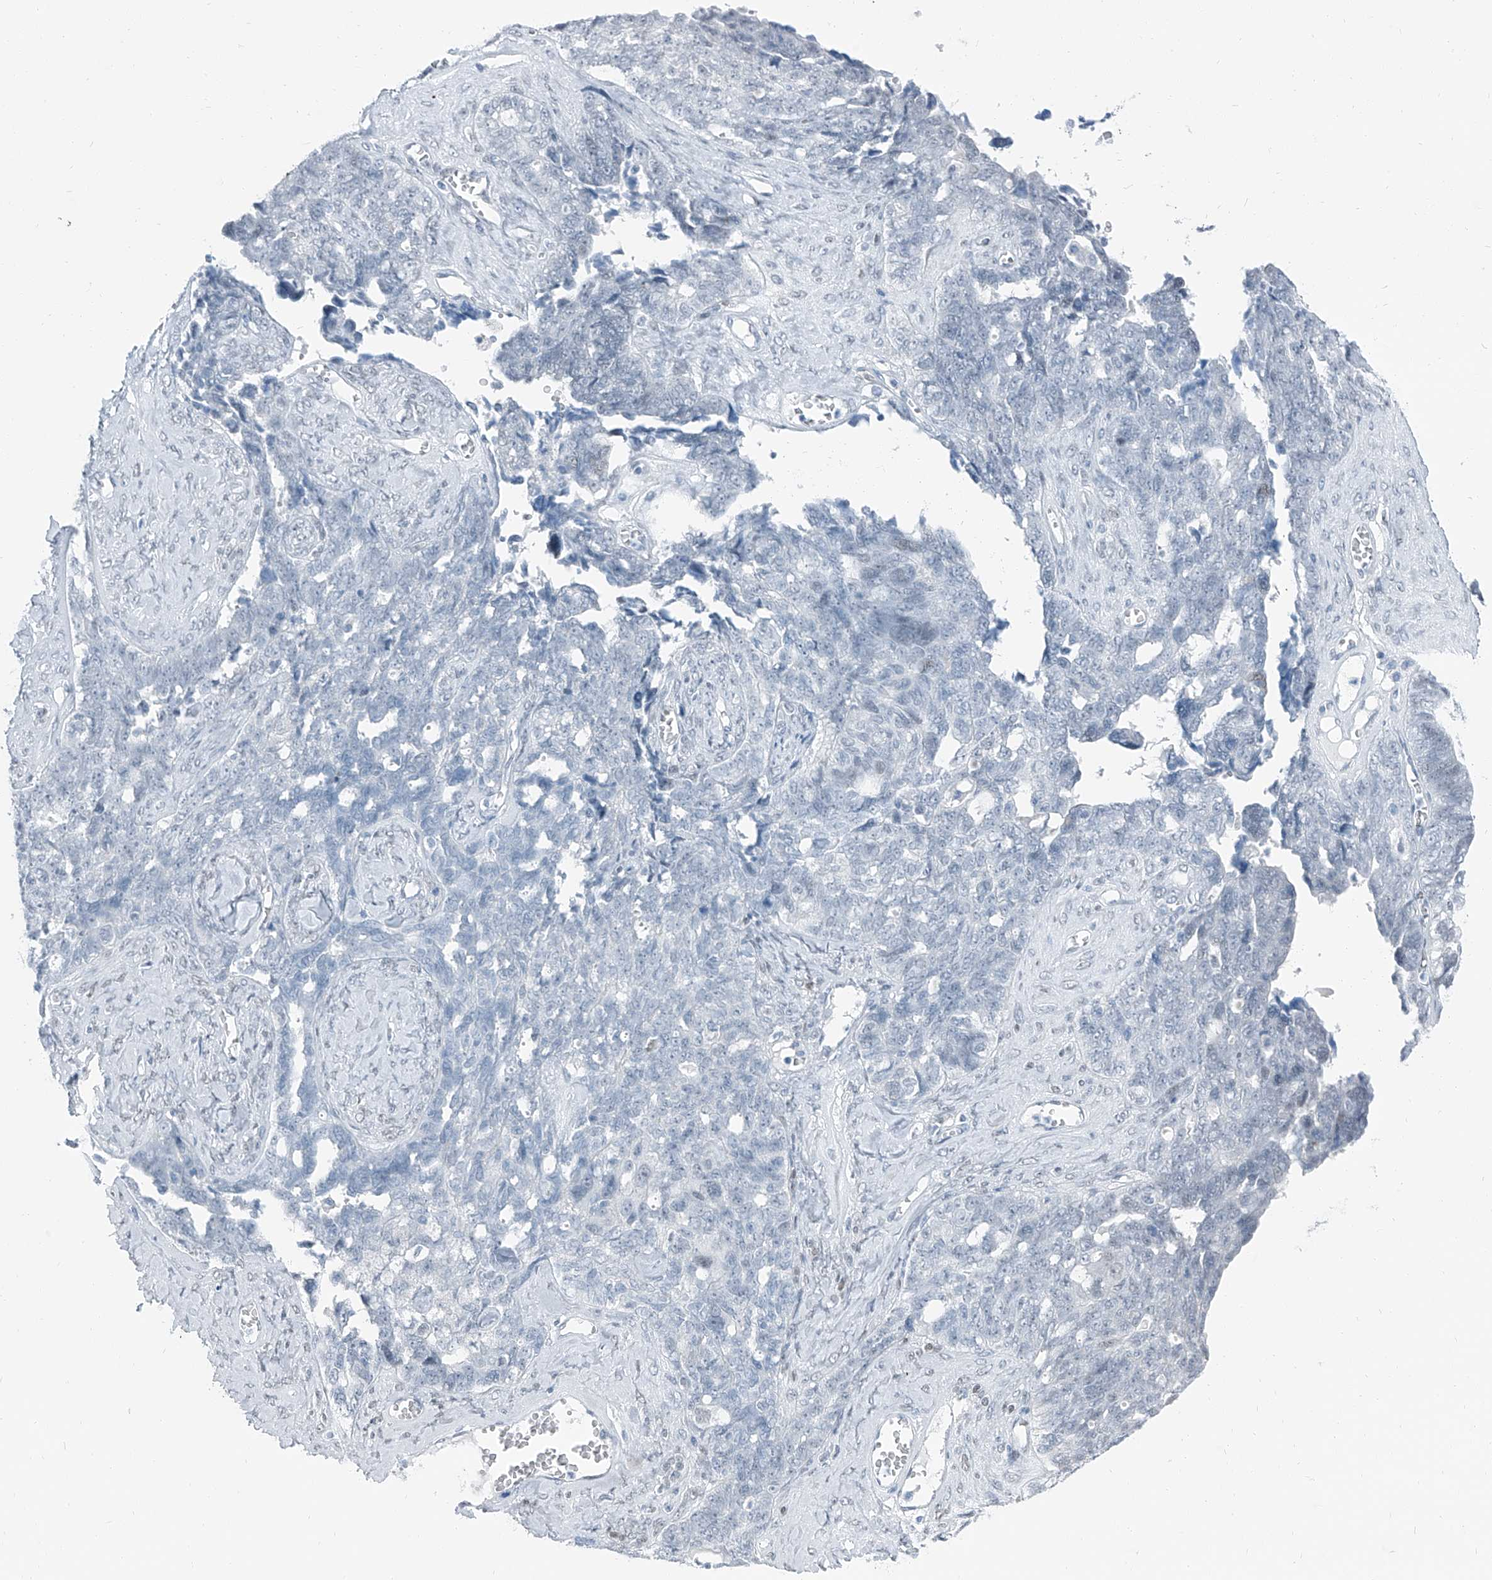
{"staining": {"intensity": "negative", "quantity": "none", "location": "none"}, "tissue": "ovarian cancer", "cell_type": "Tumor cells", "image_type": "cancer", "snomed": [{"axis": "morphology", "description": "Cystadenocarcinoma, serous, NOS"}, {"axis": "topography", "description": "Ovary"}], "caption": "Immunohistochemistry histopathology image of human serous cystadenocarcinoma (ovarian) stained for a protein (brown), which shows no staining in tumor cells.", "gene": "RGN", "patient": {"sex": "female", "age": 79}}